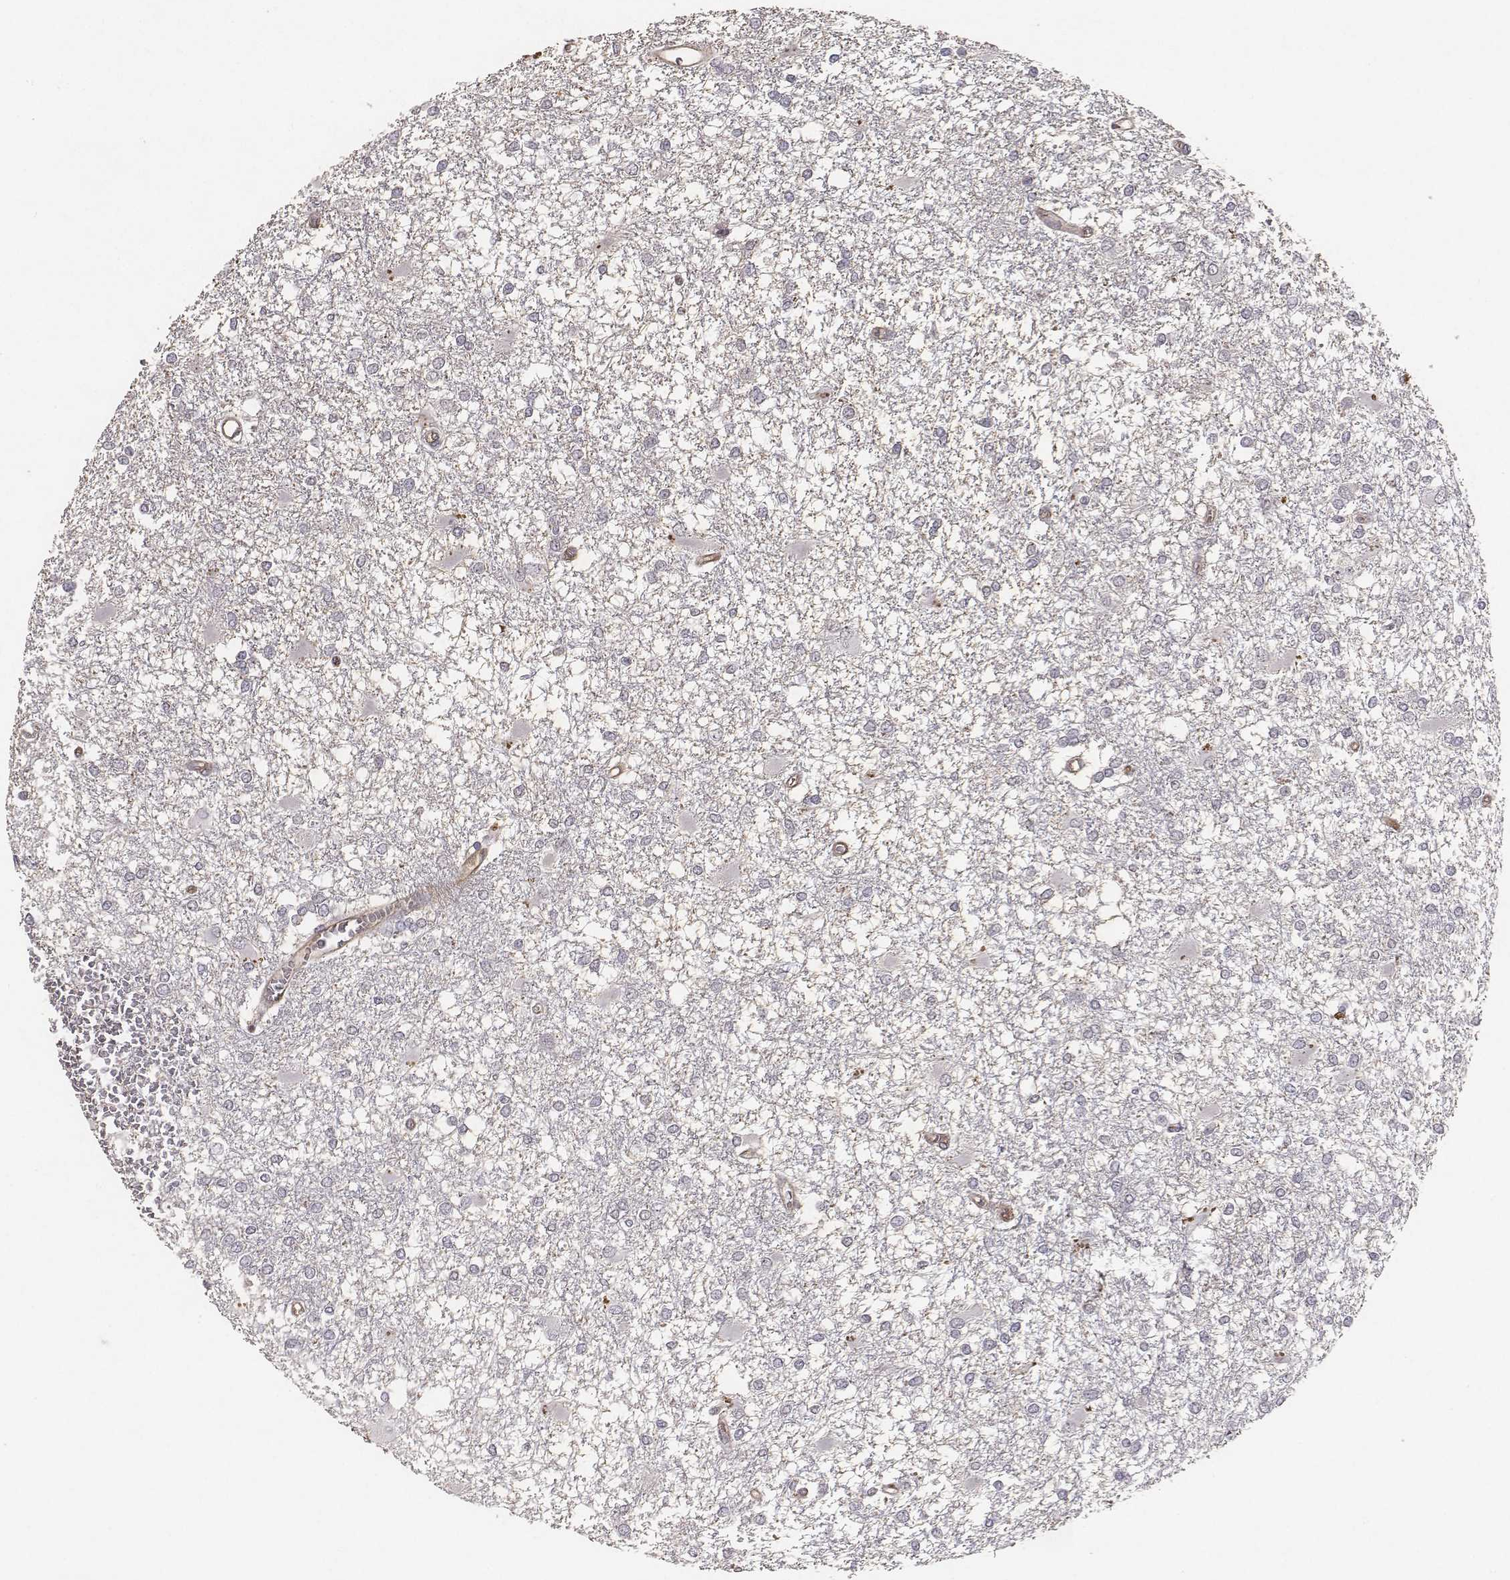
{"staining": {"intensity": "negative", "quantity": "none", "location": "none"}, "tissue": "glioma", "cell_type": "Tumor cells", "image_type": "cancer", "snomed": [{"axis": "morphology", "description": "Glioma, malignant, High grade"}, {"axis": "topography", "description": "Cerebral cortex"}], "caption": "A high-resolution image shows immunohistochemistry staining of high-grade glioma (malignant), which shows no significant positivity in tumor cells.", "gene": "PTPRG", "patient": {"sex": "male", "age": 79}}